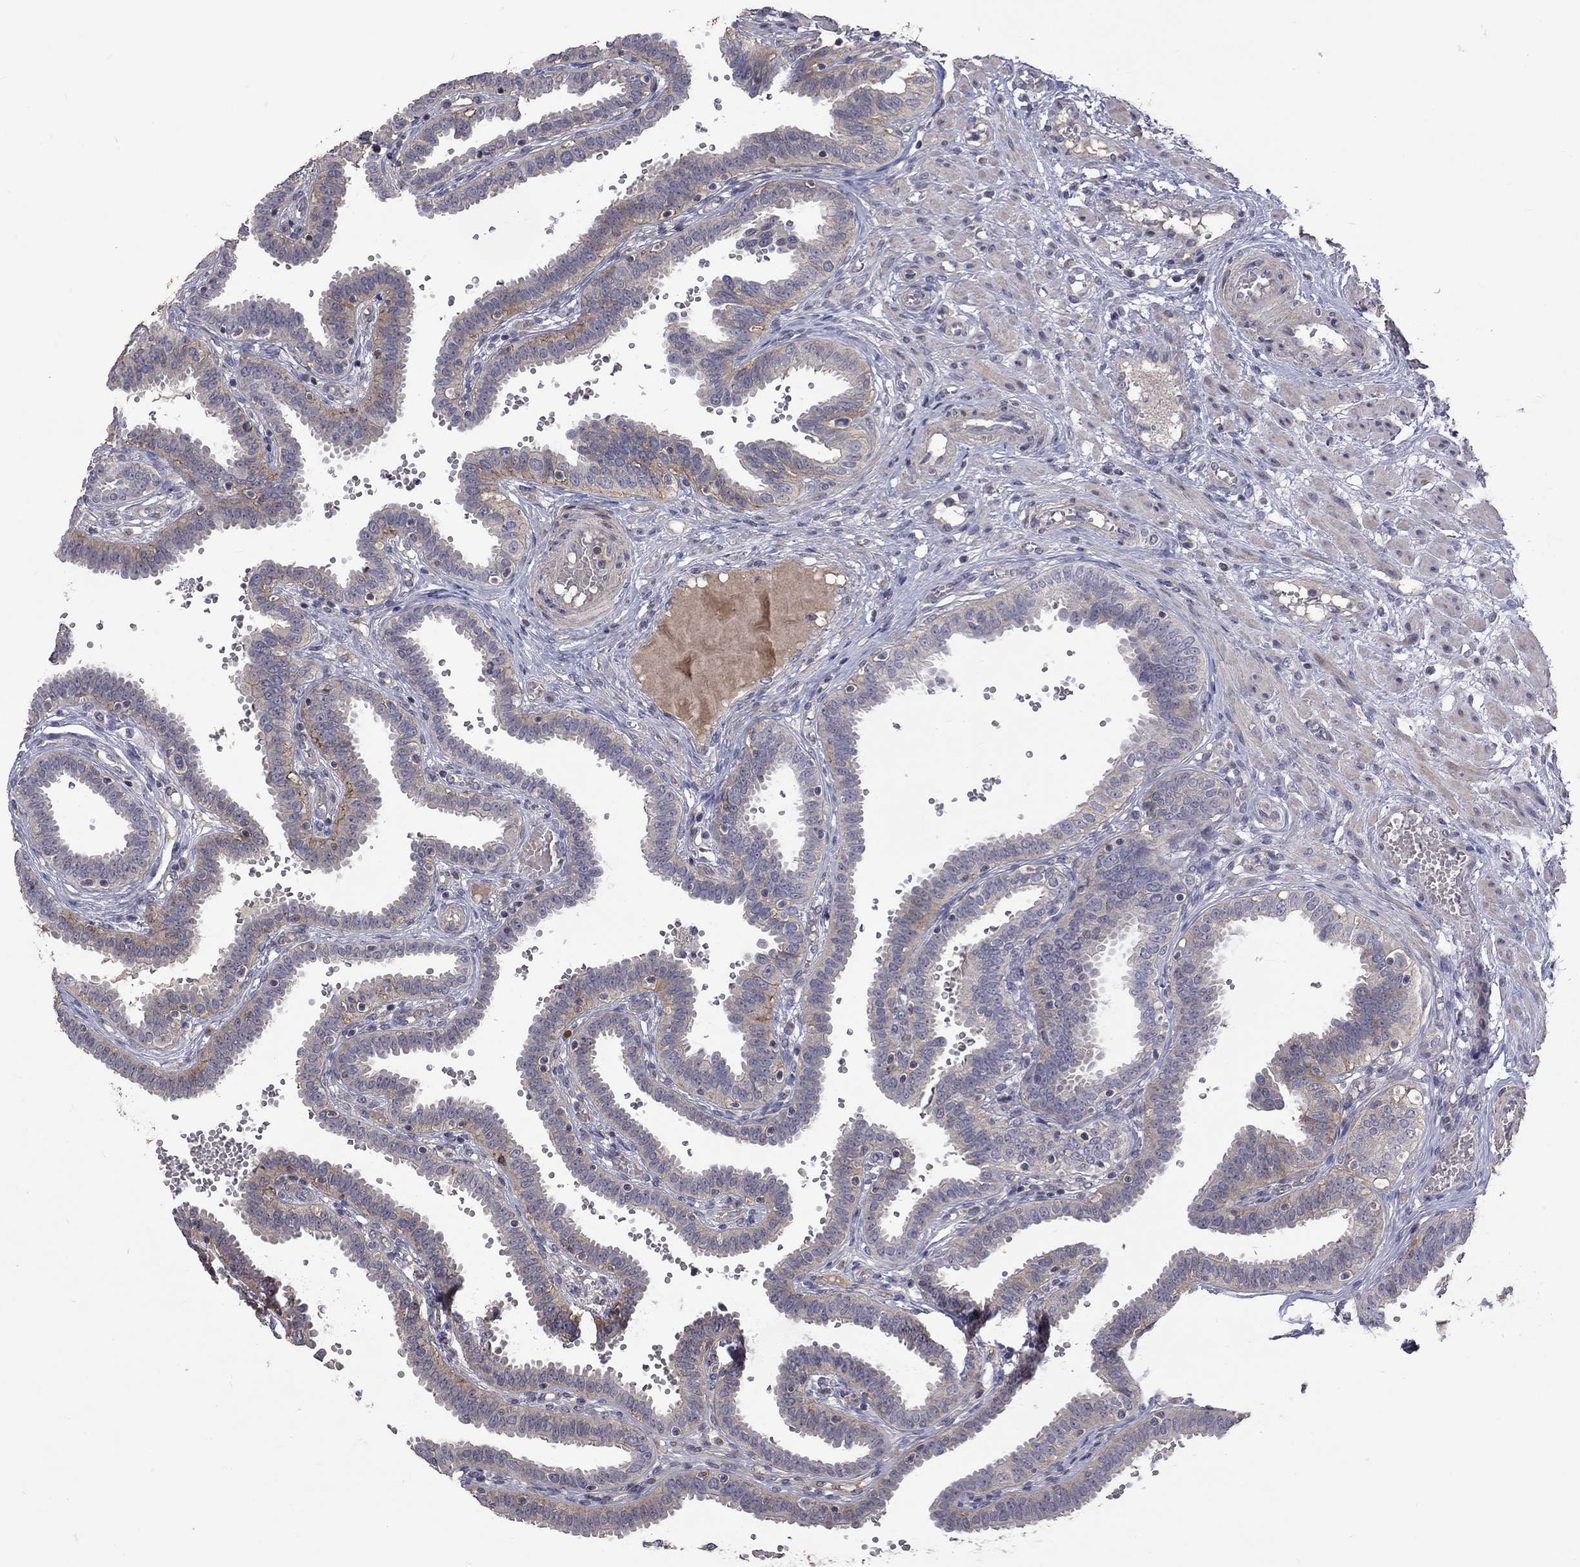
{"staining": {"intensity": "negative", "quantity": "none", "location": "none"}, "tissue": "fallopian tube", "cell_type": "Glandular cells", "image_type": "normal", "snomed": [{"axis": "morphology", "description": "Normal tissue, NOS"}, {"axis": "topography", "description": "Fallopian tube"}], "caption": "Photomicrograph shows no protein positivity in glandular cells of normal fallopian tube. (DAB (3,3'-diaminobenzidine) immunohistochemistry (IHC) with hematoxylin counter stain).", "gene": "SLC39A14", "patient": {"sex": "female", "age": 37}}